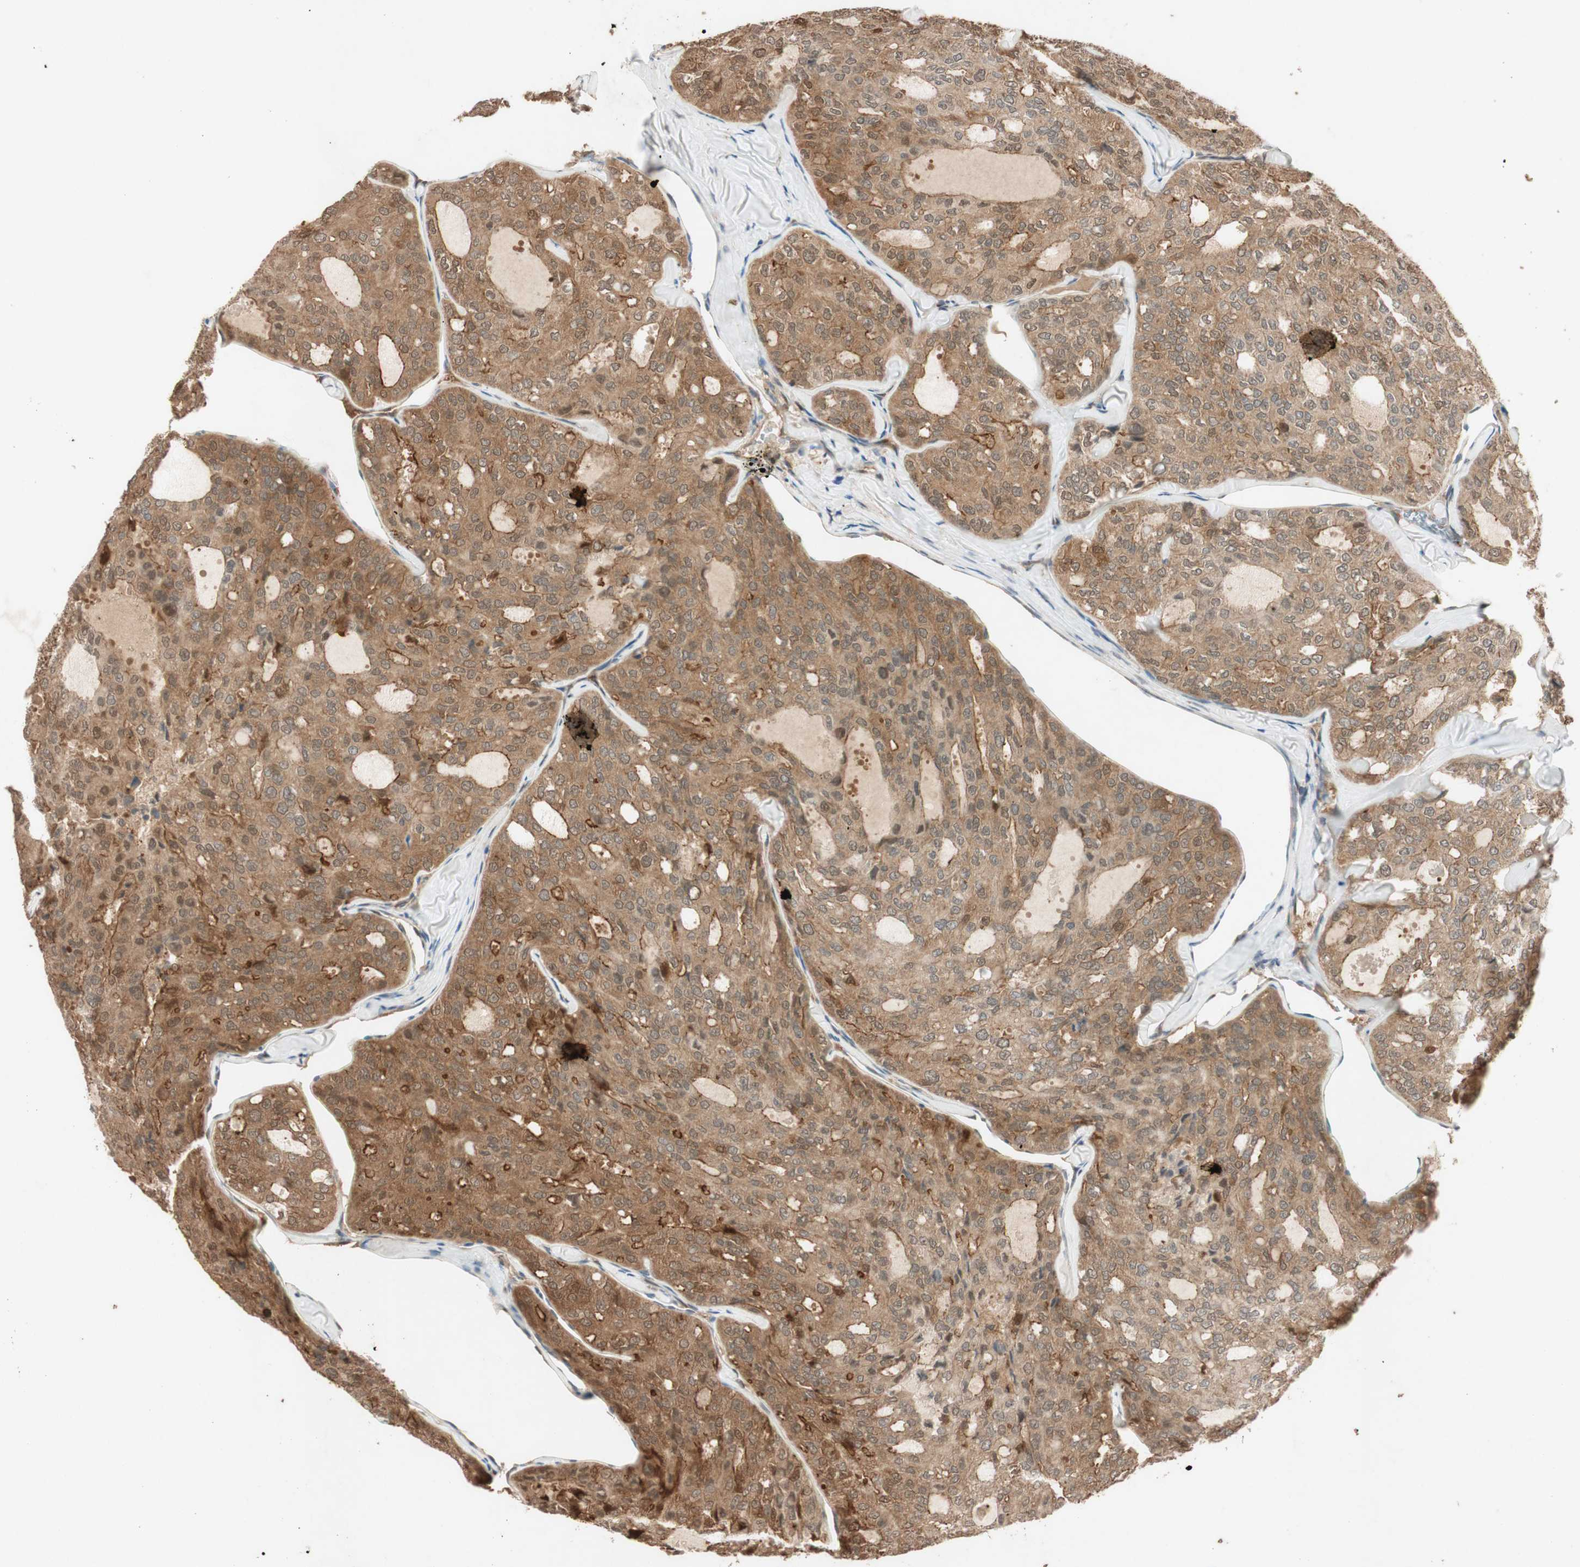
{"staining": {"intensity": "moderate", "quantity": ">75%", "location": "cytoplasmic/membranous"}, "tissue": "thyroid cancer", "cell_type": "Tumor cells", "image_type": "cancer", "snomed": [{"axis": "morphology", "description": "Follicular adenoma carcinoma, NOS"}, {"axis": "topography", "description": "Thyroid gland"}], "caption": "A histopathology image of thyroid cancer stained for a protein shows moderate cytoplasmic/membranous brown staining in tumor cells.", "gene": "EPHA8", "patient": {"sex": "male", "age": 75}}